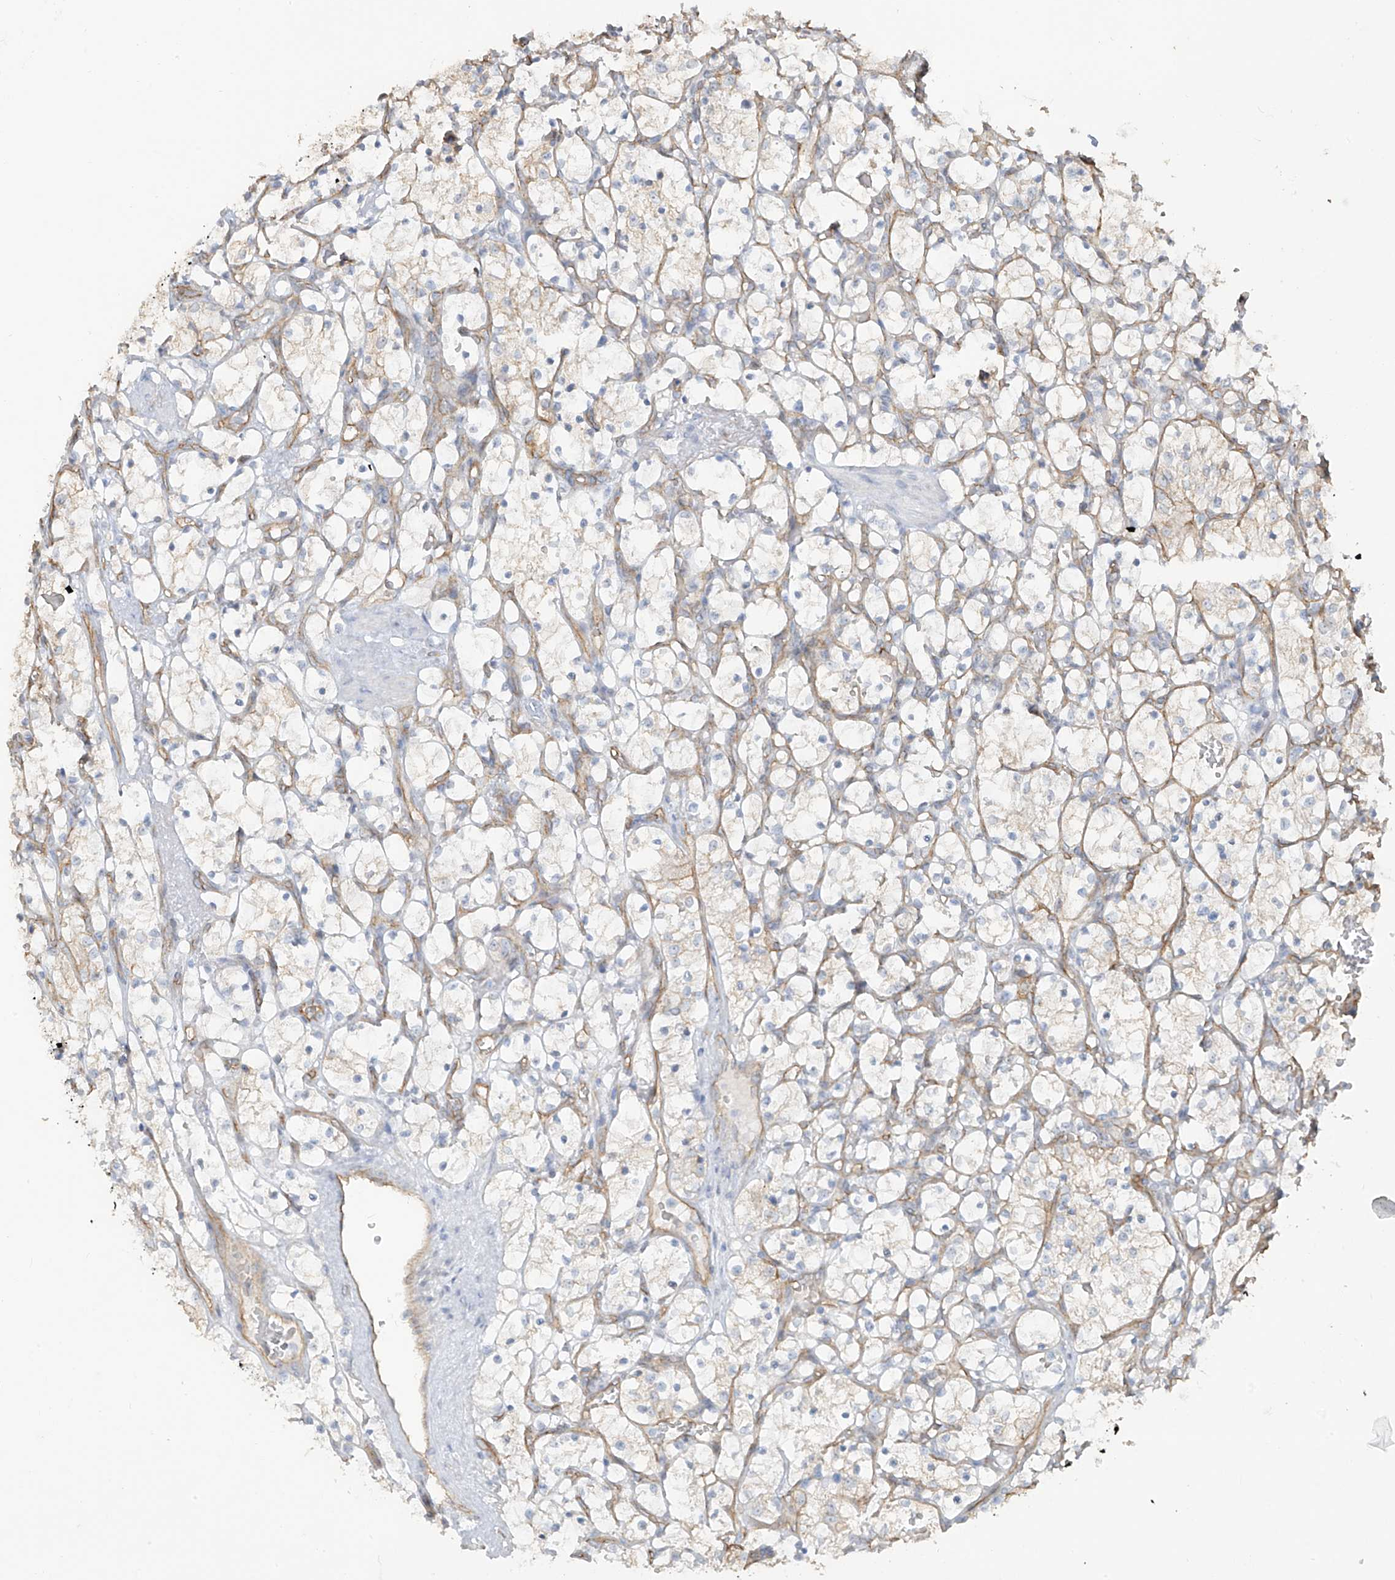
{"staining": {"intensity": "weak", "quantity": "<25%", "location": "cytoplasmic/membranous"}, "tissue": "renal cancer", "cell_type": "Tumor cells", "image_type": "cancer", "snomed": [{"axis": "morphology", "description": "Adenocarcinoma, NOS"}, {"axis": "topography", "description": "Kidney"}], "caption": "Immunohistochemical staining of human adenocarcinoma (renal) demonstrates no significant positivity in tumor cells.", "gene": "TUBE1", "patient": {"sex": "female", "age": 69}}